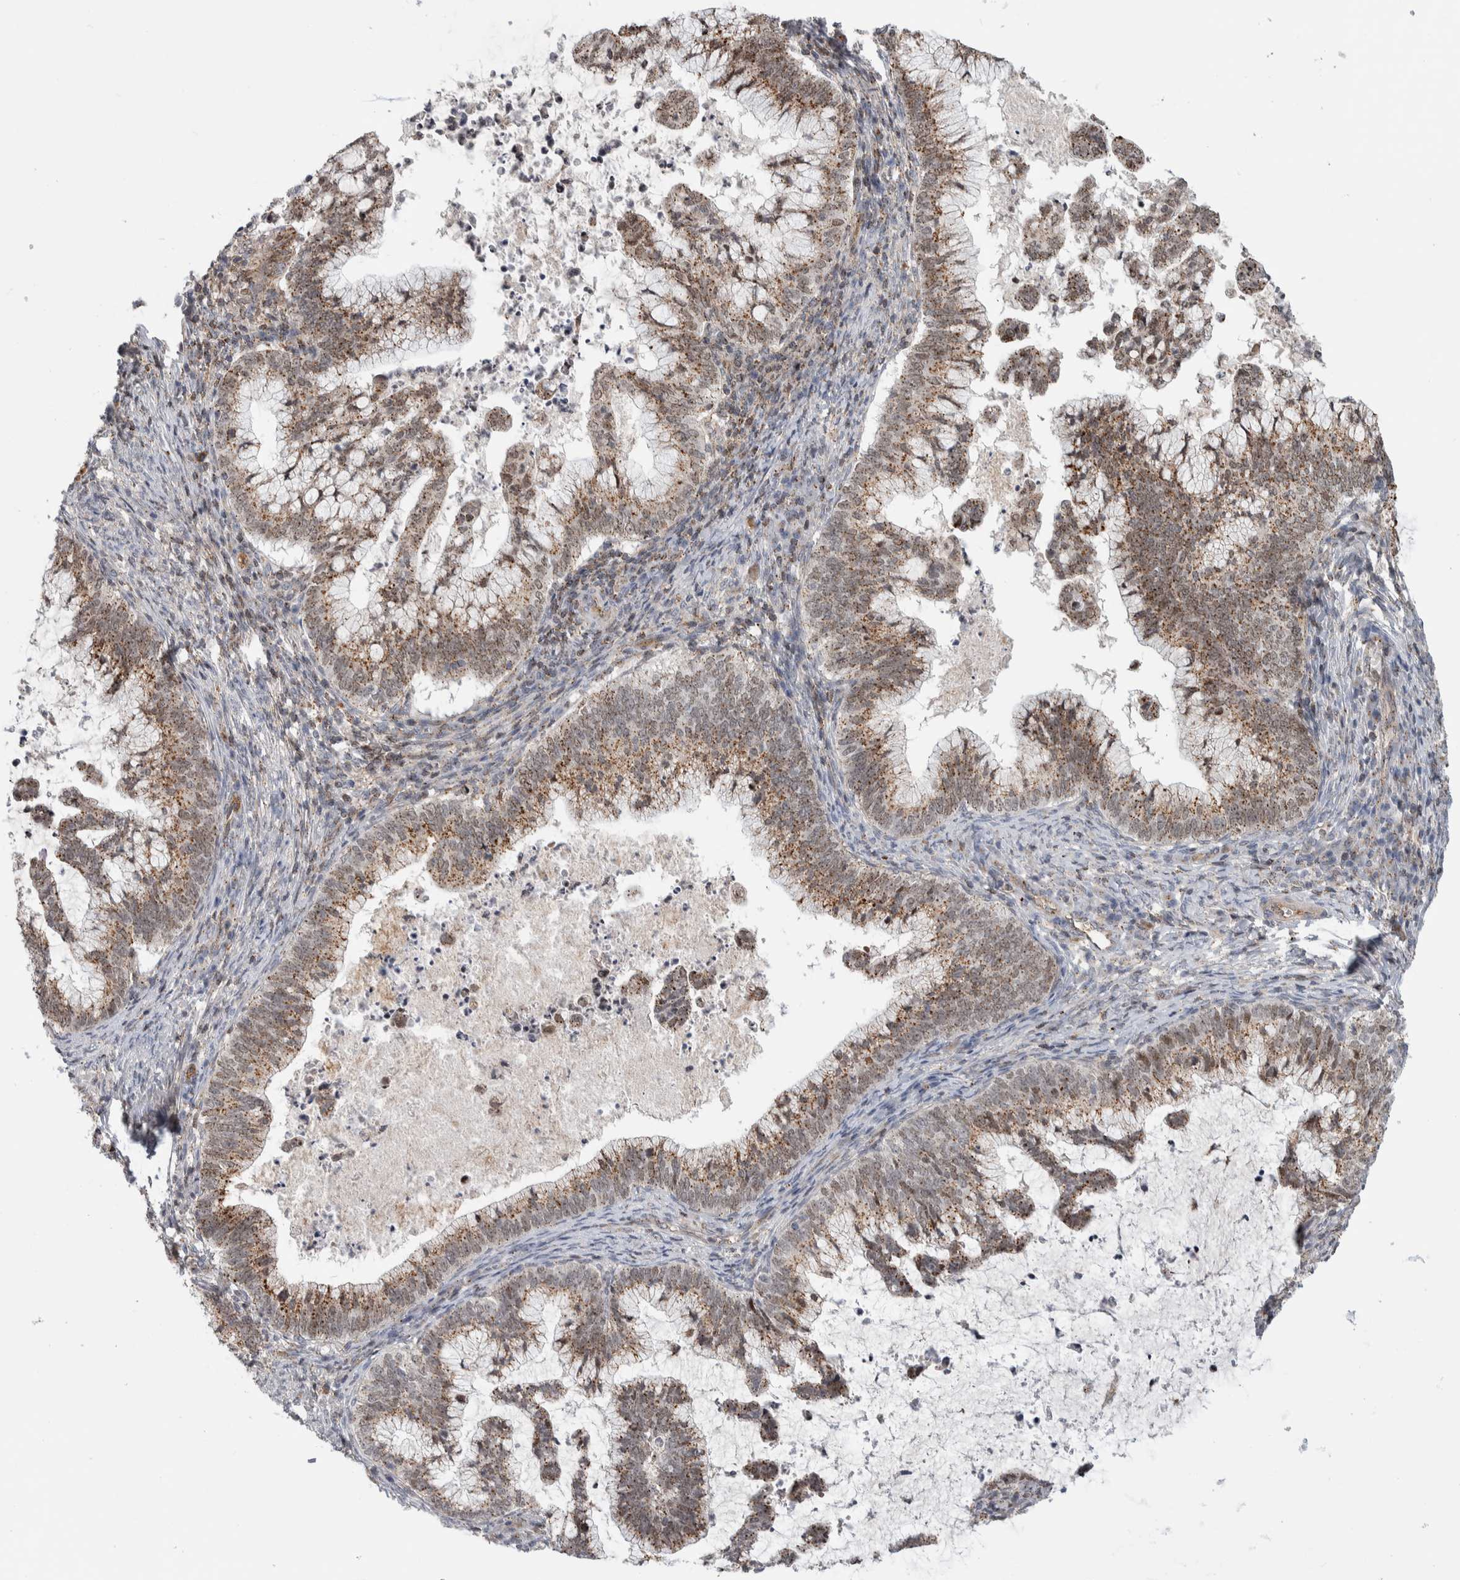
{"staining": {"intensity": "moderate", "quantity": ">75%", "location": "cytoplasmic/membranous"}, "tissue": "cervical cancer", "cell_type": "Tumor cells", "image_type": "cancer", "snomed": [{"axis": "morphology", "description": "Adenocarcinoma, NOS"}, {"axis": "topography", "description": "Cervix"}], "caption": "Immunohistochemical staining of human cervical adenocarcinoma demonstrates moderate cytoplasmic/membranous protein staining in approximately >75% of tumor cells. The staining was performed using DAB, with brown indicating positive protein expression. Nuclei are stained blue with hematoxylin.", "gene": "MSL1", "patient": {"sex": "female", "age": 36}}